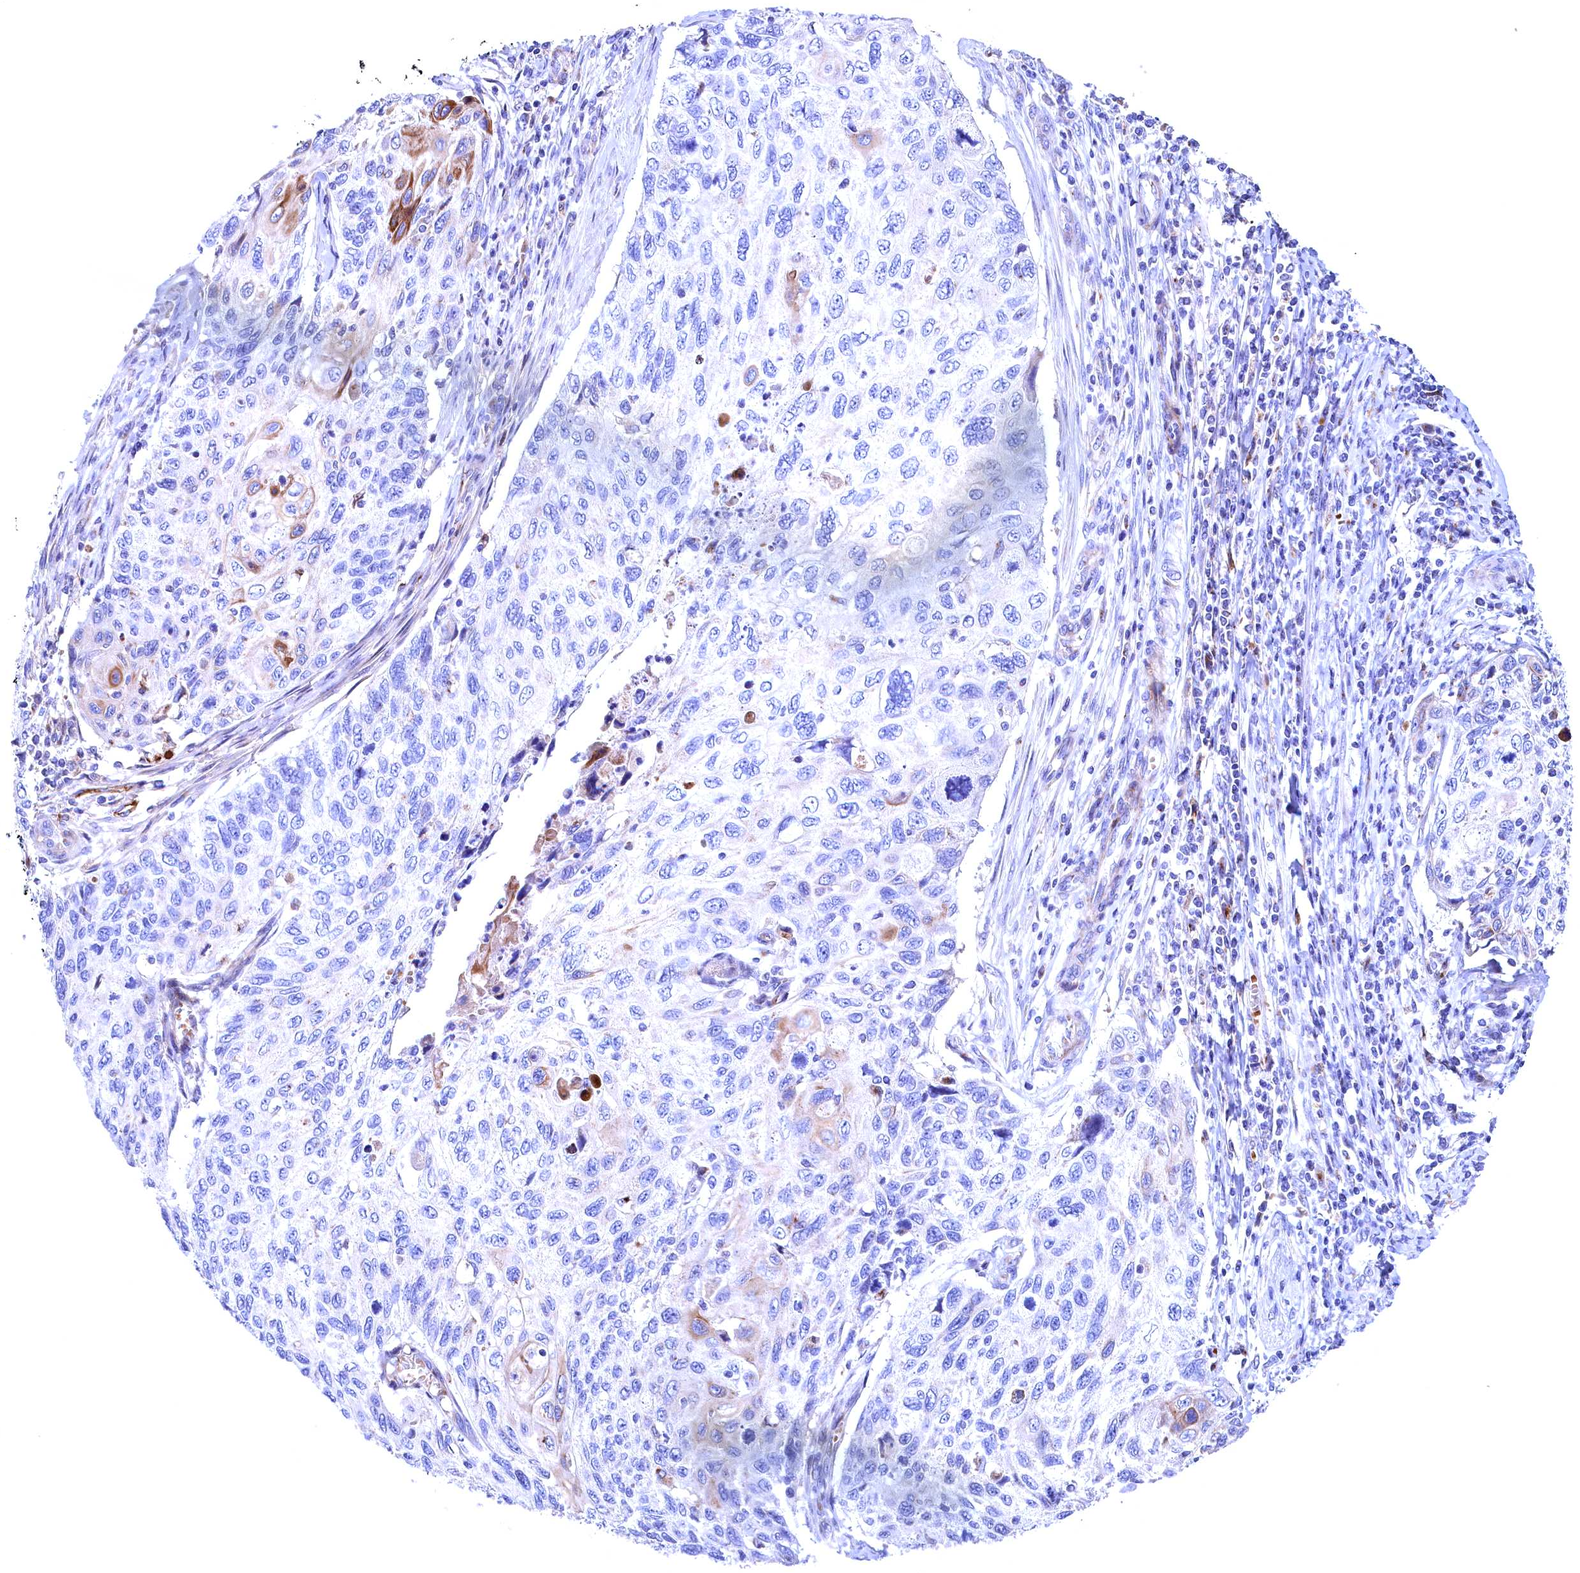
{"staining": {"intensity": "negative", "quantity": "none", "location": "none"}, "tissue": "cervical cancer", "cell_type": "Tumor cells", "image_type": "cancer", "snomed": [{"axis": "morphology", "description": "Squamous cell carcinoma, NOS"}, {"axis": "topography", "description": "Cervix"}], "caption": "Image shows no significant protein positivity in tumor cells of cervical cancer (squamous cell carcinoma).", "gene": "GPR108", "patient": {"sex": "female", "age": 70}}